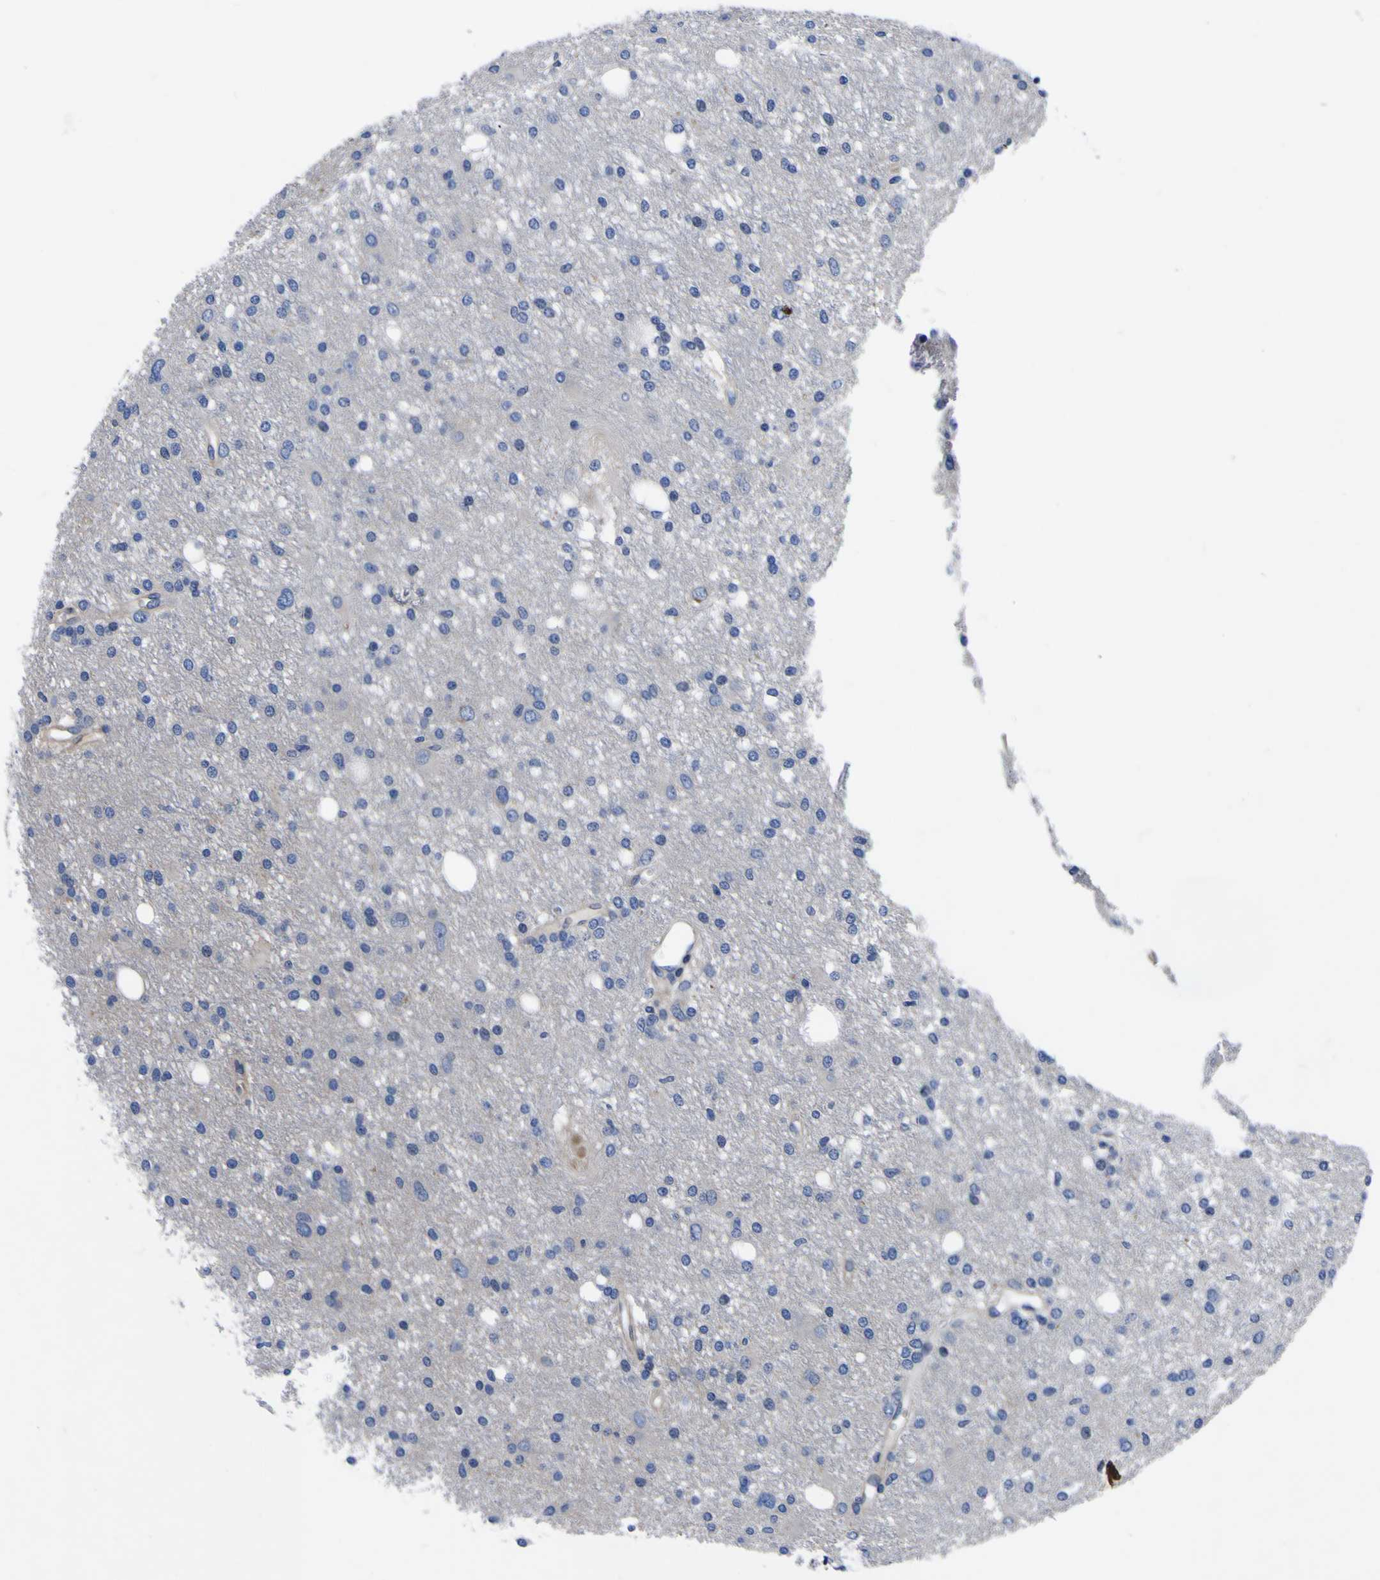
{"staining": {"intensity": "negative", "quantity": "none", "location": "none"}, "tissue": "glioma", "cell_type": "Tumor cells", "image_type": "cancer", "snomed": [{"axis": "morphology", "description": "Glioma, malignant, High grade"}, {"axis": "topography", "description": "Brain"}], "caption": "The IHC image has no significant staining in tumor cells of malignant glioma (high-grade) tissue.", "gene": "VASN", "patient": {"sex": "female", "age": 59}}